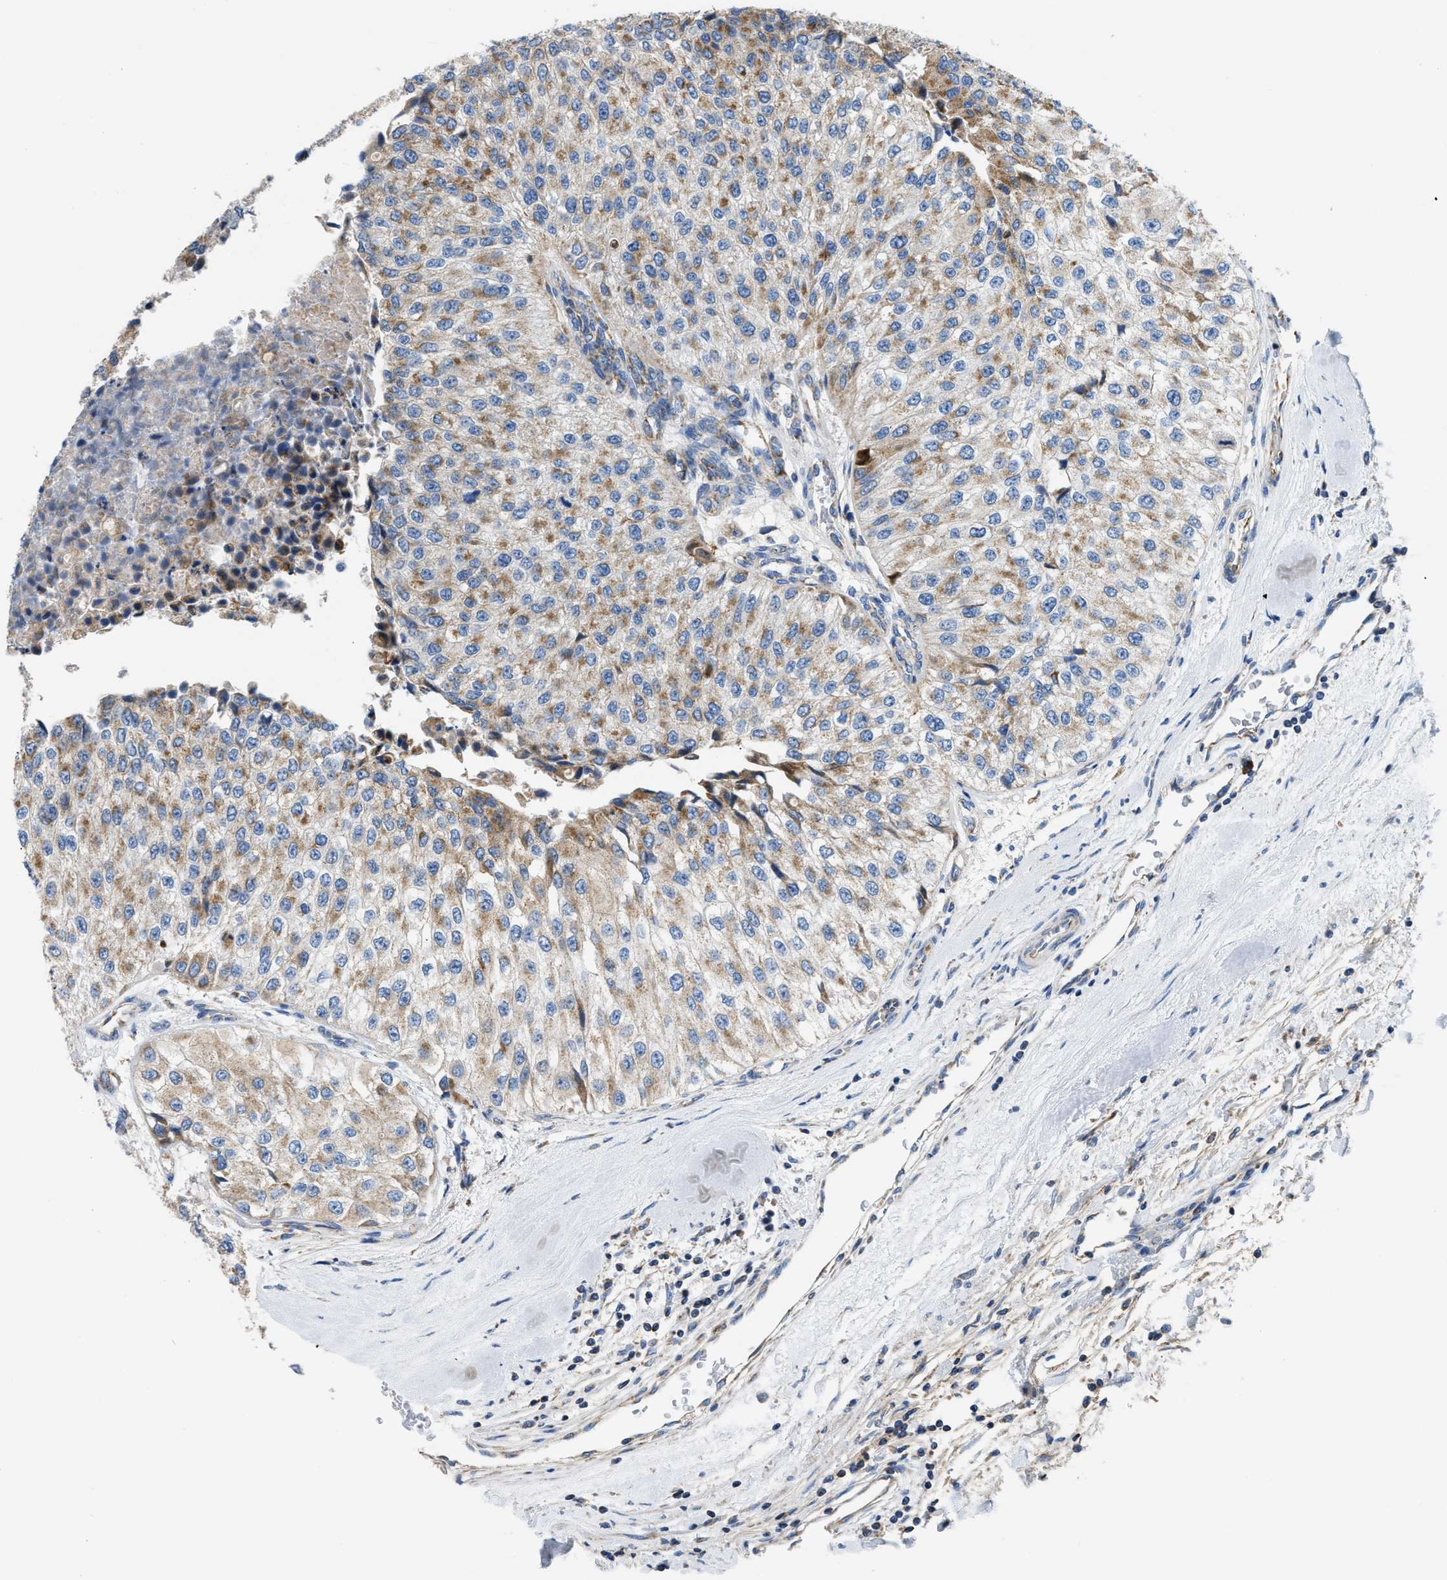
{"staining": {"intensity": "moderate", "quantity": ">75%", "location": "cytoplasmic/membranous"}, "tissue": "urothelial cancer", "cell_type": "Tumor cells", "image_type": "cancer", "snomed": [{"axis": "morphology", "description": "Urothelial carcinoma, High grade"}, {"axis": "topography", "description": "Kidney"}, {"axis": "topography", "description": "Urinary bladder"}], "caption": "High-power microscopy captured an IHC photomicrograph of urothelial carcinoma (high-grade), revealing moderate cytoplasmic/membranous expression in approximately >75% of tumor cells.", "gene": "SLC25A13", "patient": {"sex": "male", "age": 77}}